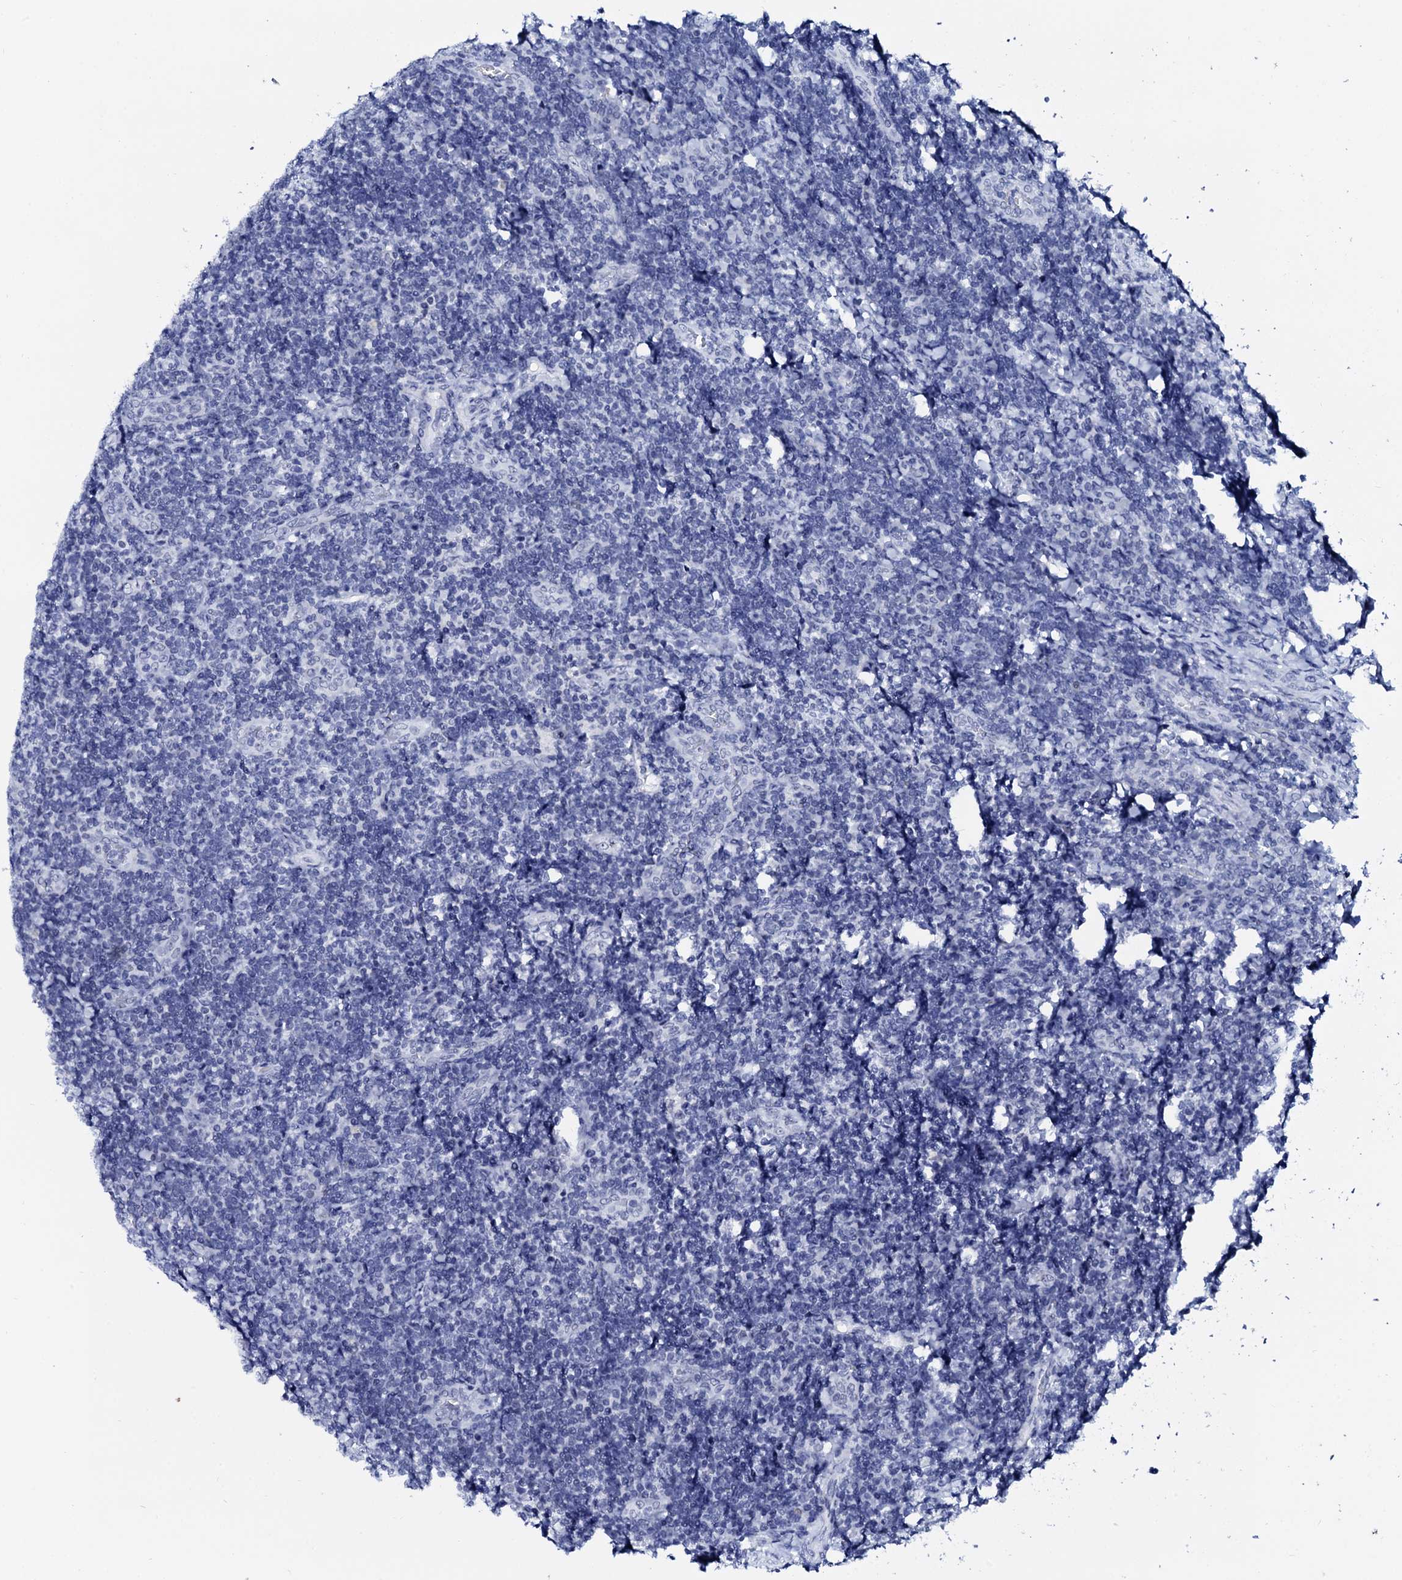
{"staining": {"intensity": "negative", "quantity": "none", "location": "none"}, "tissue": "tonsil", "cell_type": "Germinal center cells", "image_type": "normal", "snomed": [{"axis": "morphology", "description": "Normal tissue, NOS"}, {"axis": "topography", "description": "Tonsil"}], "caption": "This is a photomicrograph of IHC staining of unremarkable tonsil, which shows no staining in germinal center cells.", "gene": "SPATA19", "patient": {"sex": "male", "age": 17}}